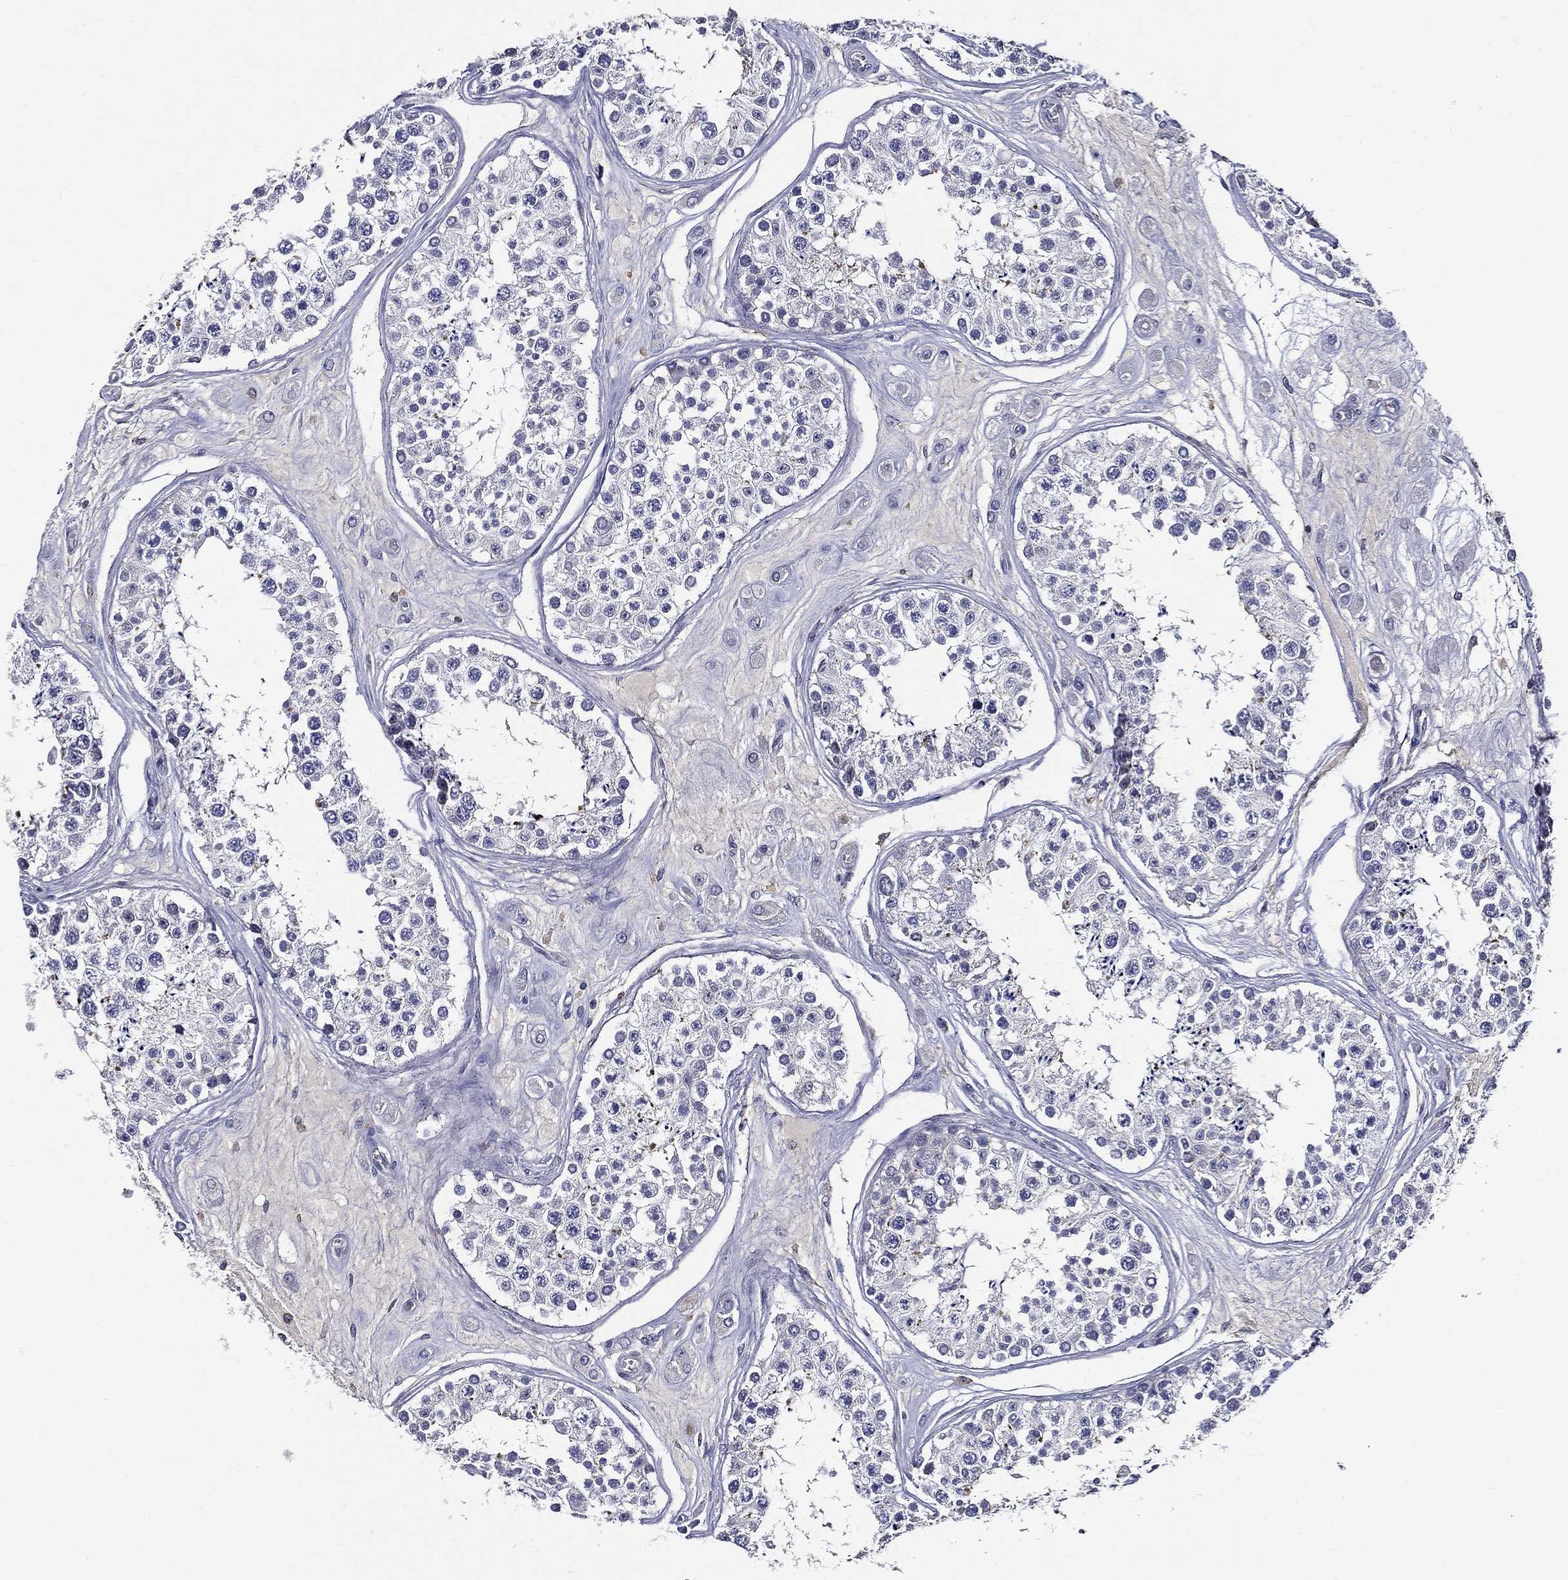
{"staining": {"intensity": "negative", "quantity": "none", "location": "none"}, "tissue": "testis", "cell_type": "Cells in seminiferous ducts", "image_type": "normal", "snomed": [{"axis": "morphology", "description": "Normal tissue, NOS"}, {"axis": "topography", "description": "Testis"}], "caption": "The photomicrograph exhibits no significant expression in cells in seminiferous ducts of testis. (DAB (3,3'-diaminobenzidine) immunohistochemistry, high magnification).", "gene": "GPR171", "patient": {"sex": "male", "age": 25}}